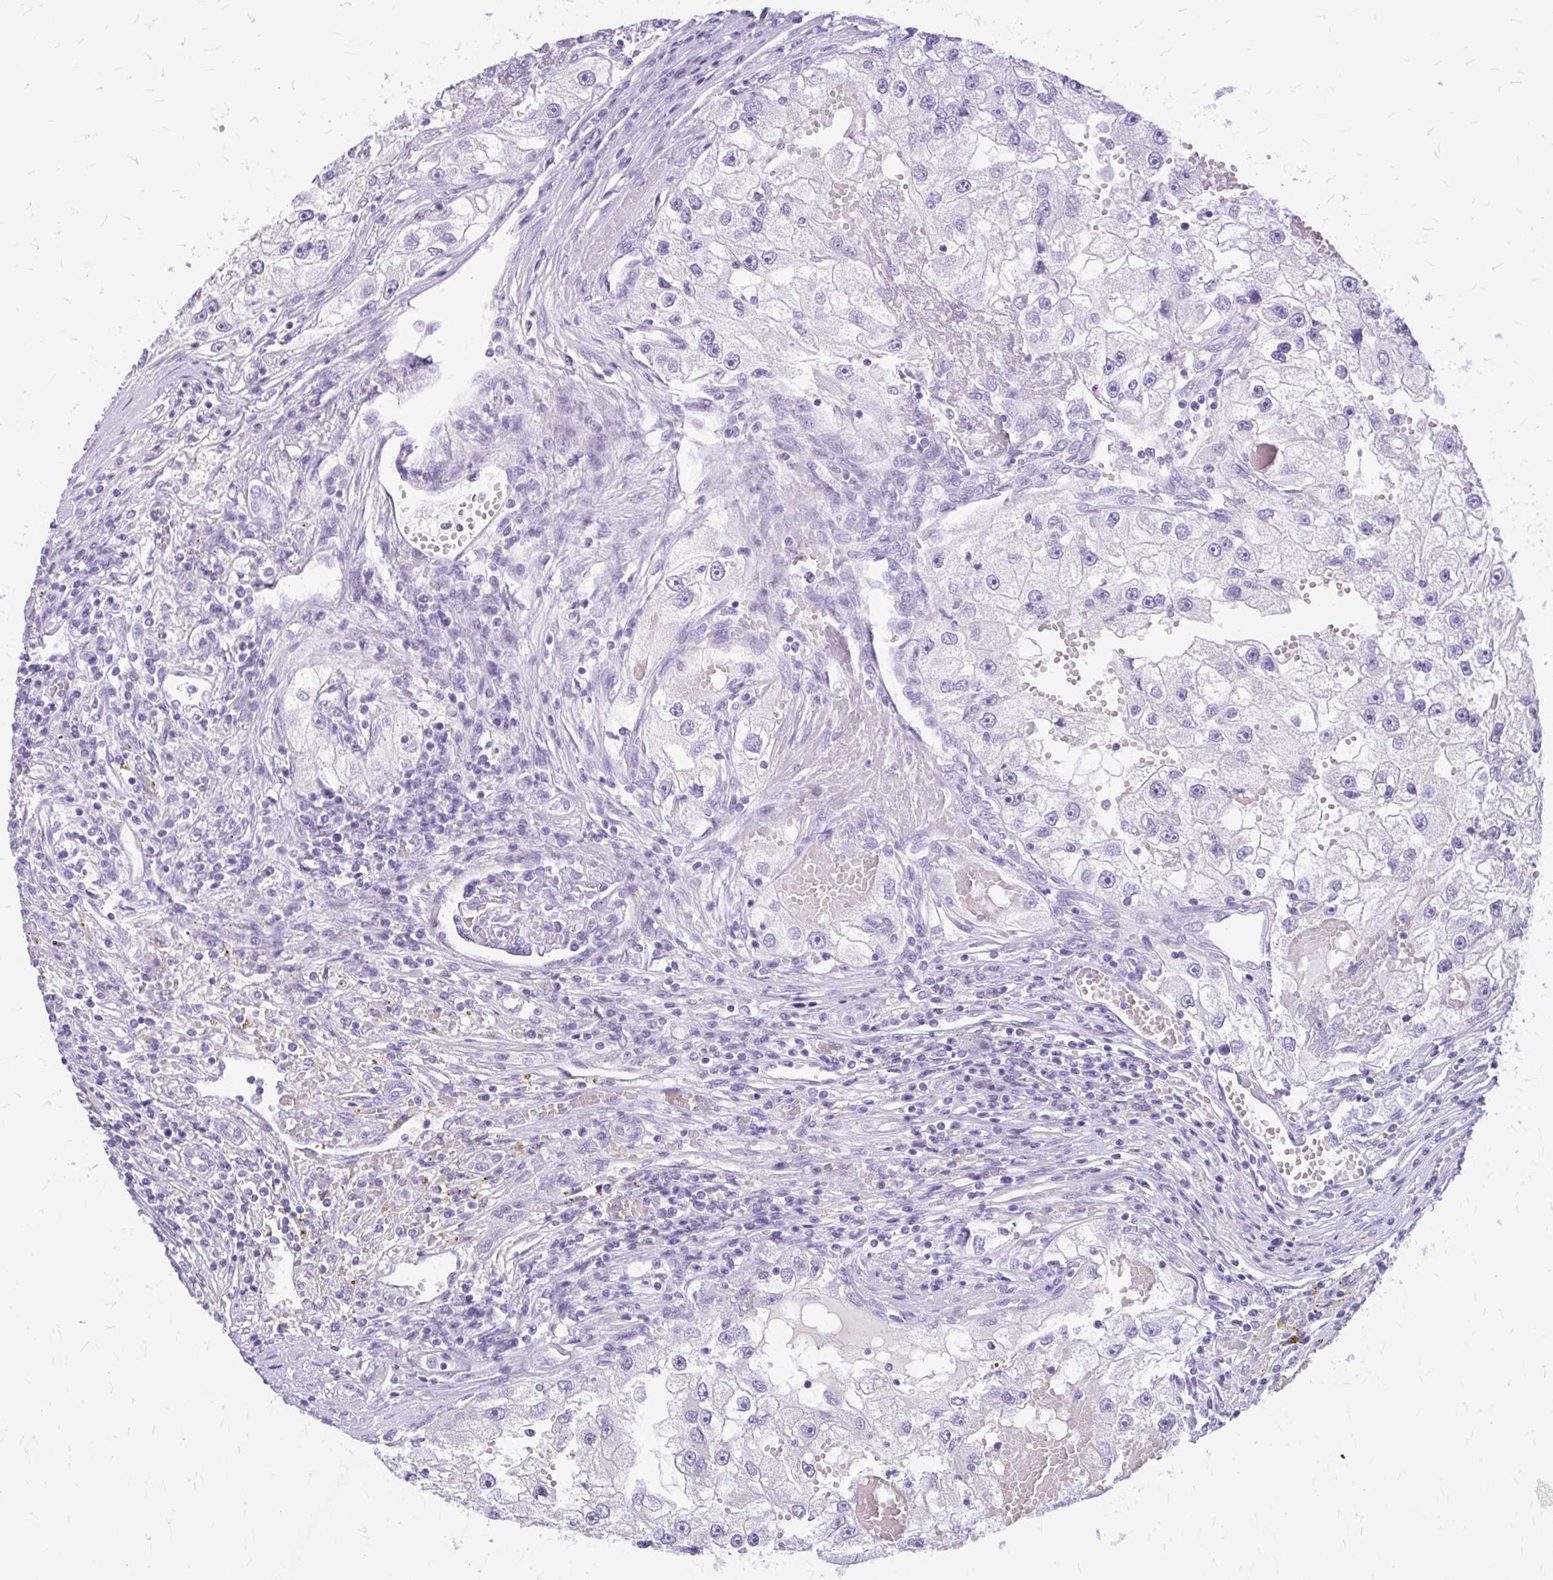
{"staining": {"intensity": "negative", "quantity": "none", "location": "none"}, "tissue": "renal cancer", "cell_type": "Tumor cells", "image_type": "cancer", "snomed": [{"axis": "morphology", "description": "Adenocarcinoma, NOS"}, {"axis": "topography", "description": "Kidney"}], "caption": "Tumor cells show no significant staining in renal cancer (adenocarcinoma).", "gene": "KLHDC7A", "patient": {"sex": "male", "age": 63}}